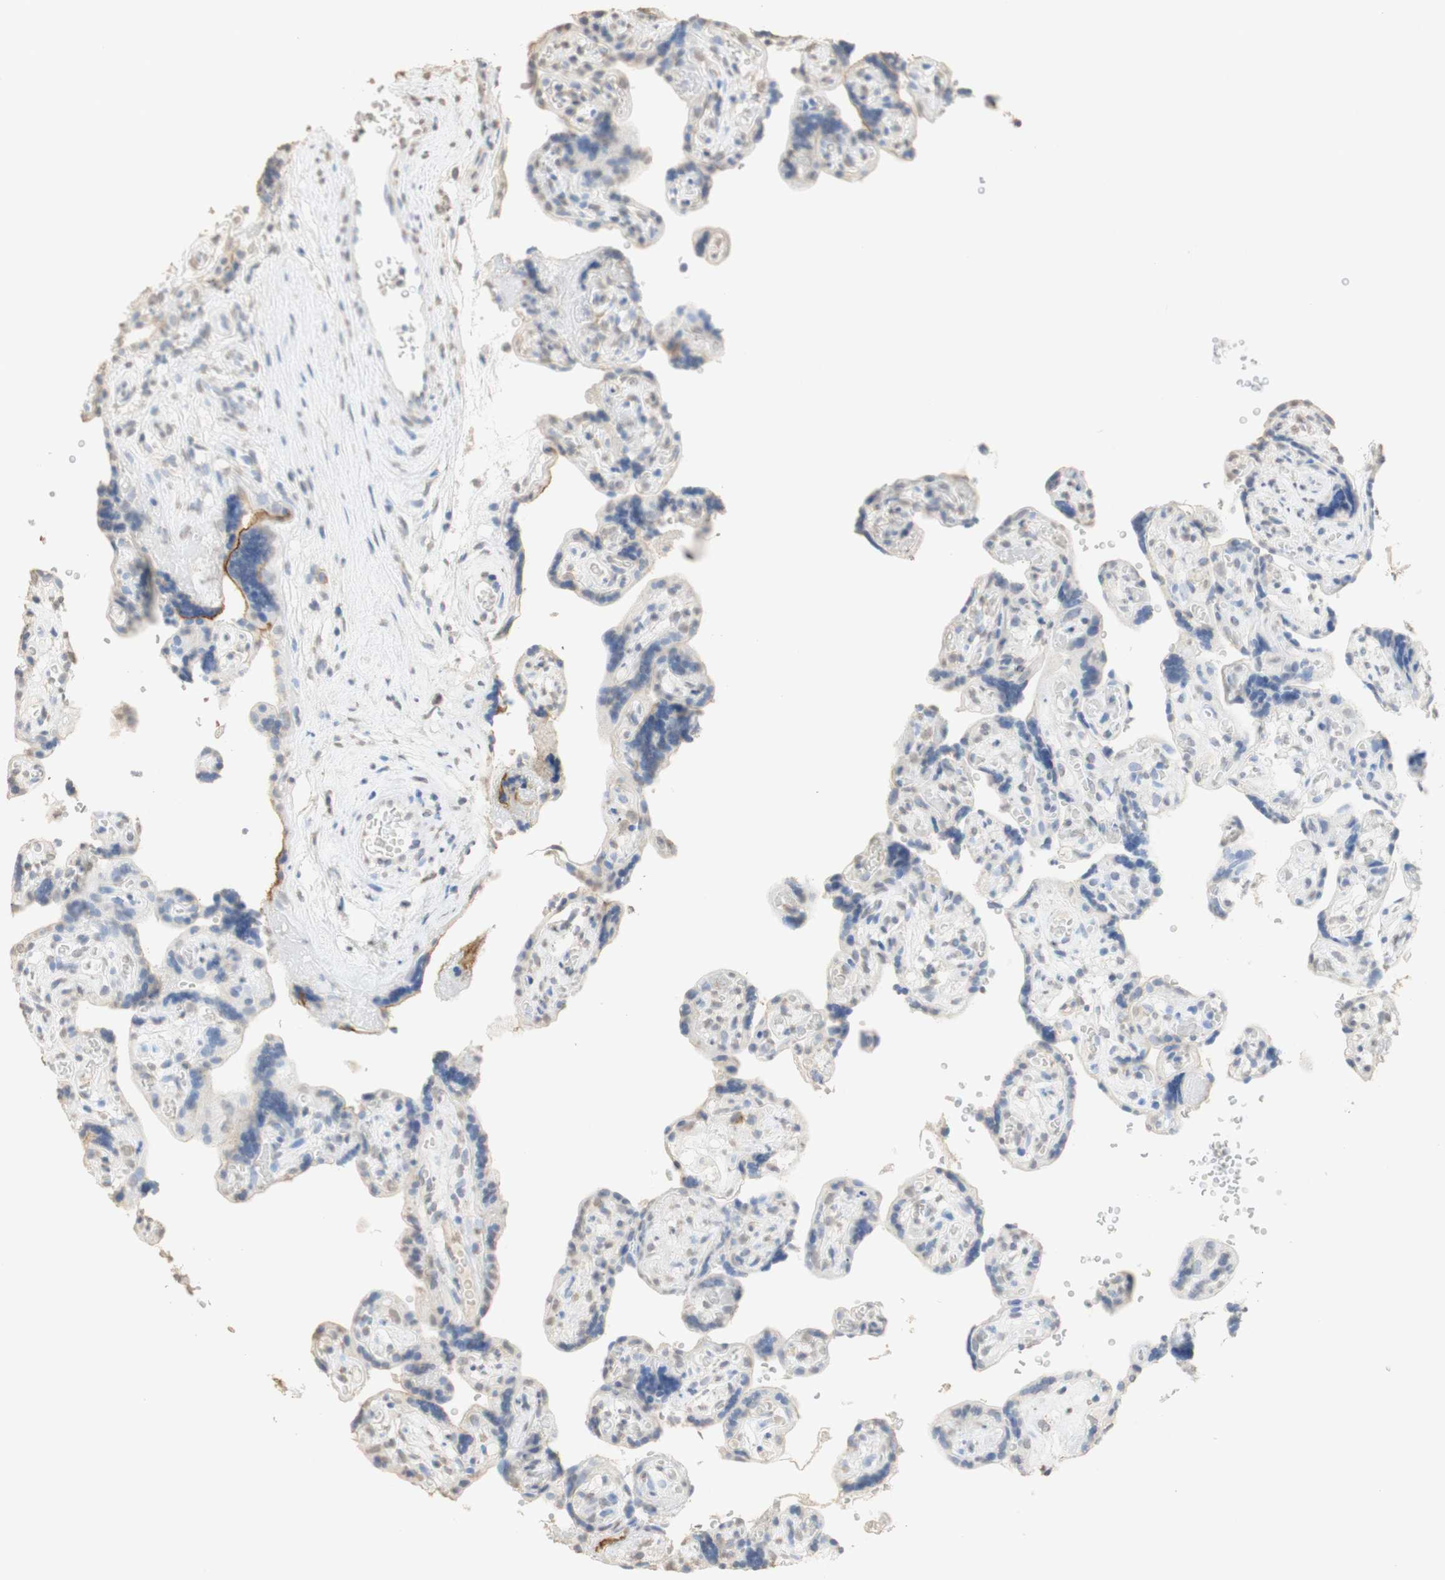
{"staining": {"intensity": "weak", "quantity": "25%-75%", "location": "cytoplasmic/membranous"}, "tissue": "placenta", "cell_type": "Decidual cells", "image_type": "normal", "snomed": [{"axis": "morphology", "description": "Normal tissue, NOS"}, {"axis": "topography", "description": "Placenta"}], "caption": "Placenta stained with IHC displays weak cytoplasmic/membranous staining in about 25%-75% of decidual cells.", "gene": "L1CAM", "patient": {"sex": "female", "age": 30}}